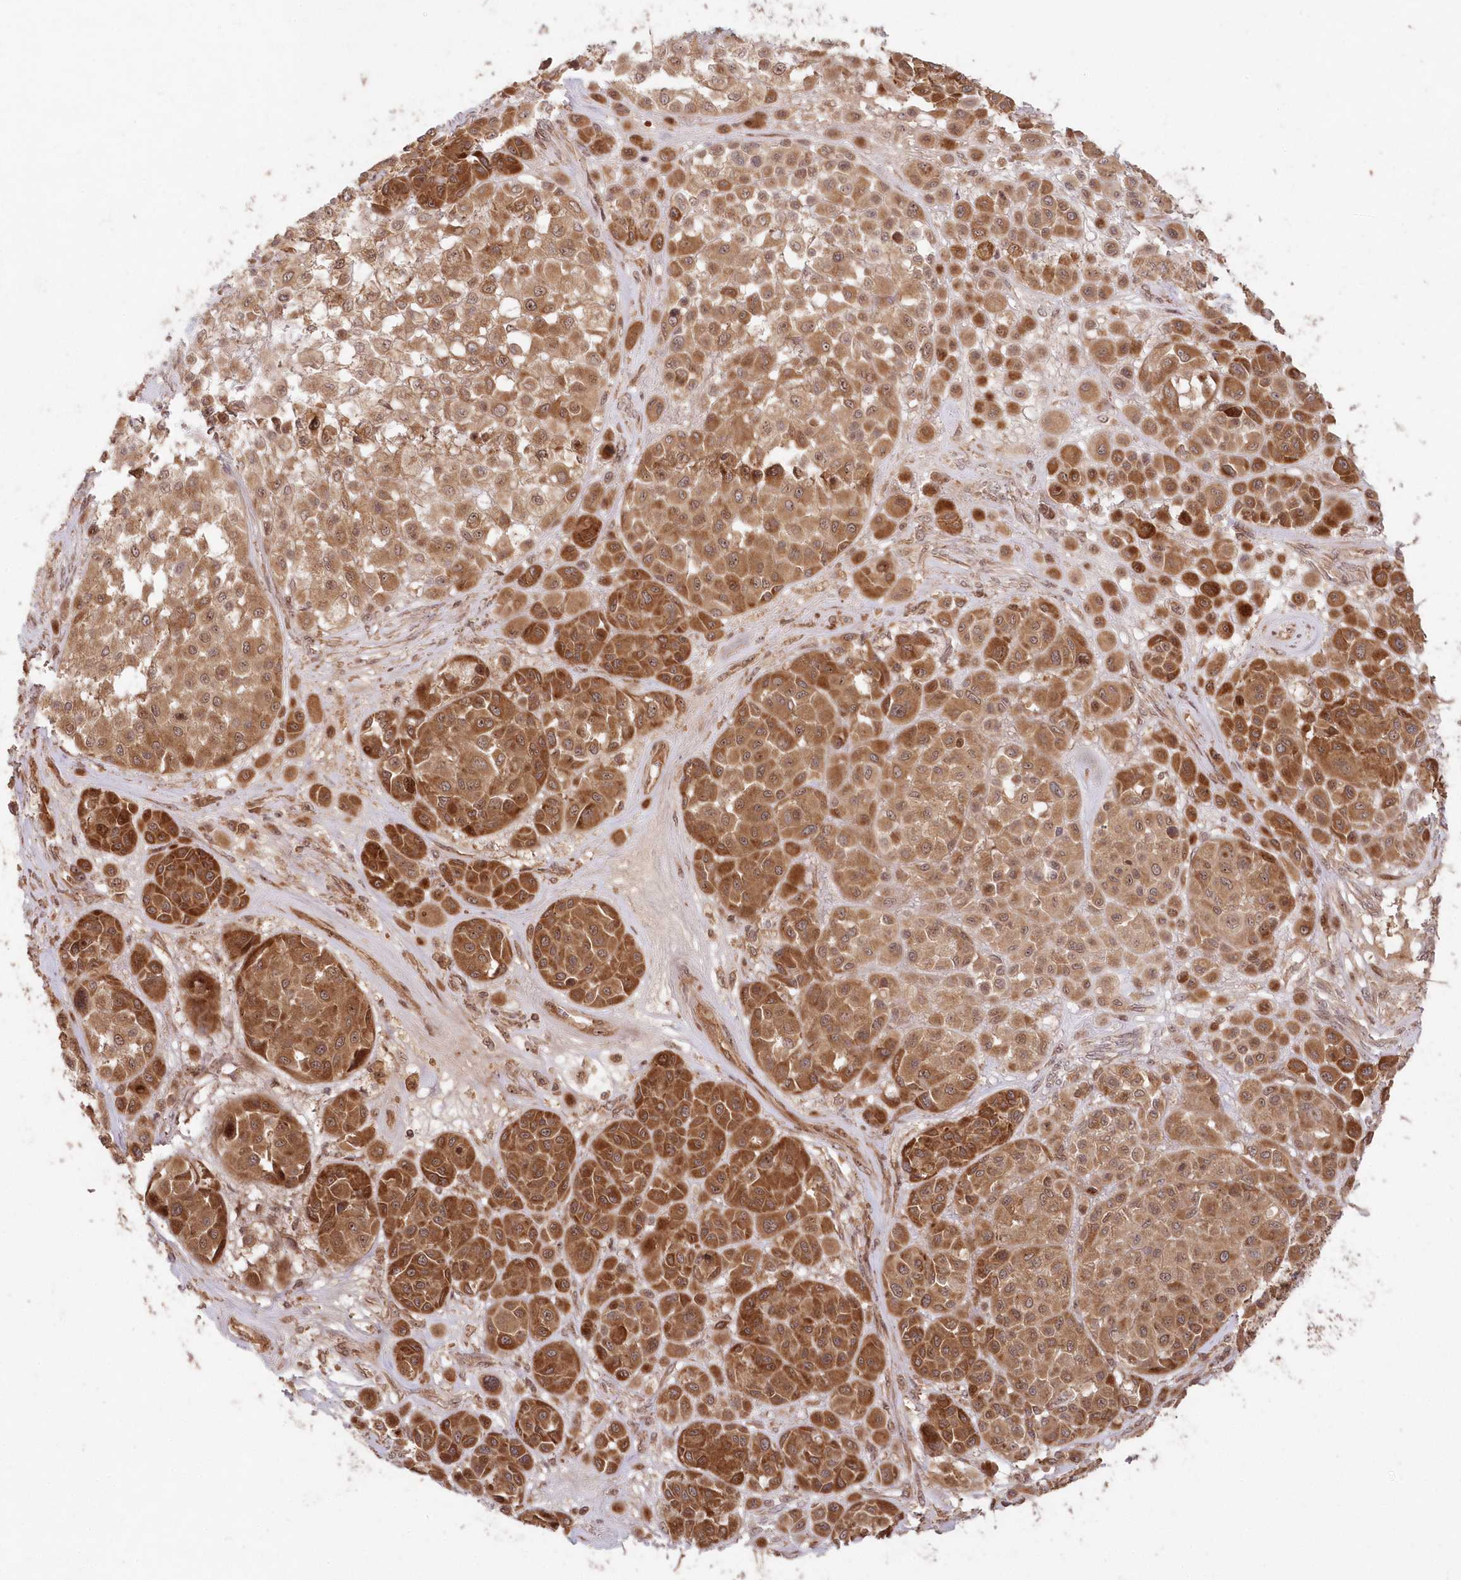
{"staining": {"intensity": "strong", "quantity": ">75%", "location": "cytoplasmic/membranous"}, "tissue": "melanoma", "cell_type": "Tumor cells", "image_type": "cancer", "snomed": [{"axis": "morphology", "description": "Malignant melanoma, Metastatic site"}, {"axis": "topography", "description": "Soft tissue"}], "caption": "Tumor cells display high levels of strong cytoplasmic/membranous positivity in approximately >75% of cells in human malignant melanoma (metastatic site). (Brightfield microscopy of DAB IHC at high magnification).", "gene": "SERINC1", "patient": {"sex": "male", "age": 41}}